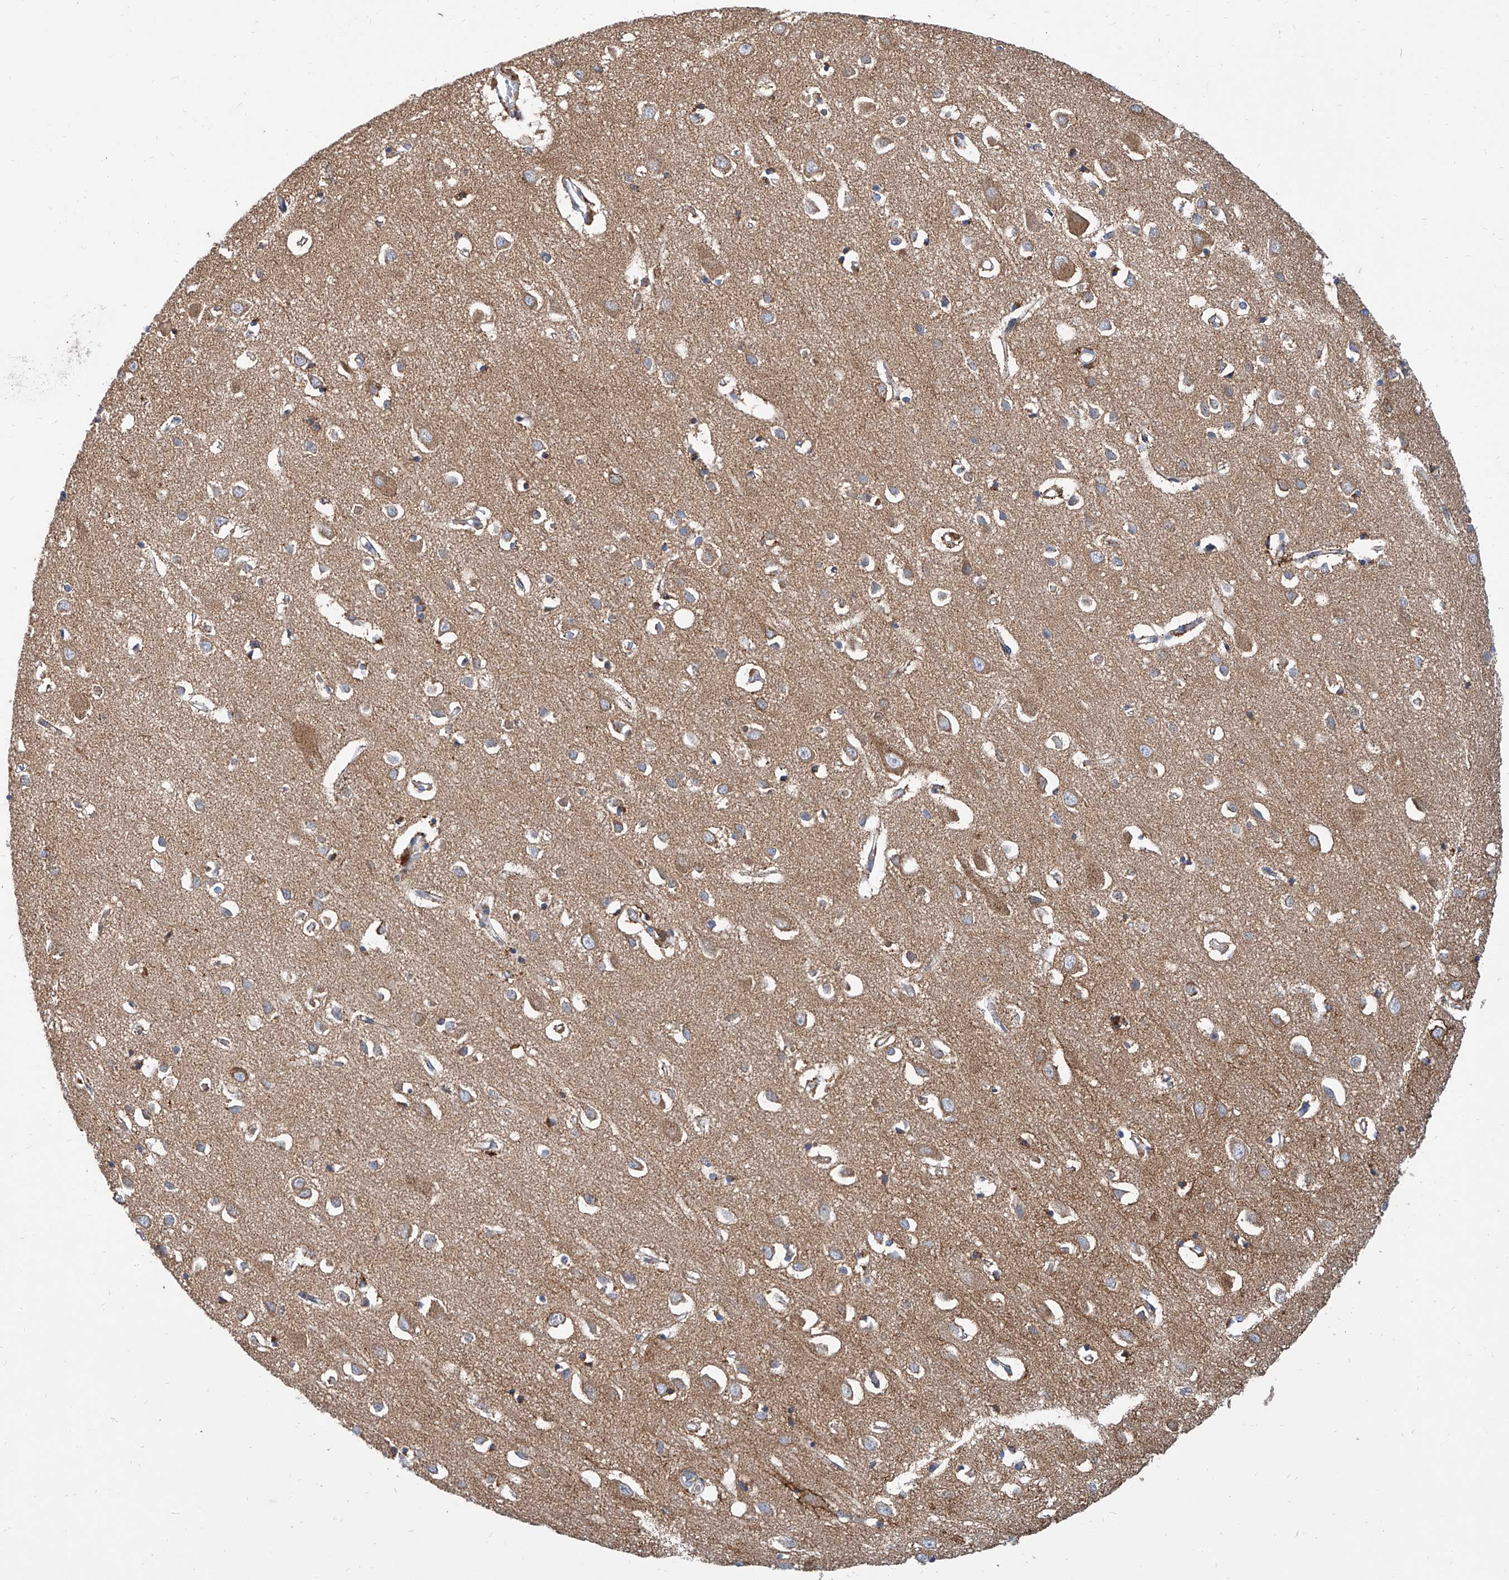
{"staining": {"intensity": "moderate", "quantity": "25%-75%", "location": "cytoplasmic/membranous"}, "tissue": "cerebral cortex", "cell_type": "Endothelial cells", "image_type": "normal", "snomed": [{"axis": "morphology", "description": "Normal tissue, NOS"}, {"axis": "topography", "description": "Cerebral cortex"}], "caption": "The image reveals staining of benign cerebral cortex, revealing moderate cytoplasmic/membranous protein positivity (brown color) within endothelial cells.", "gene": "CPNE5", "patient": {"sex": "female", "age": 64}}